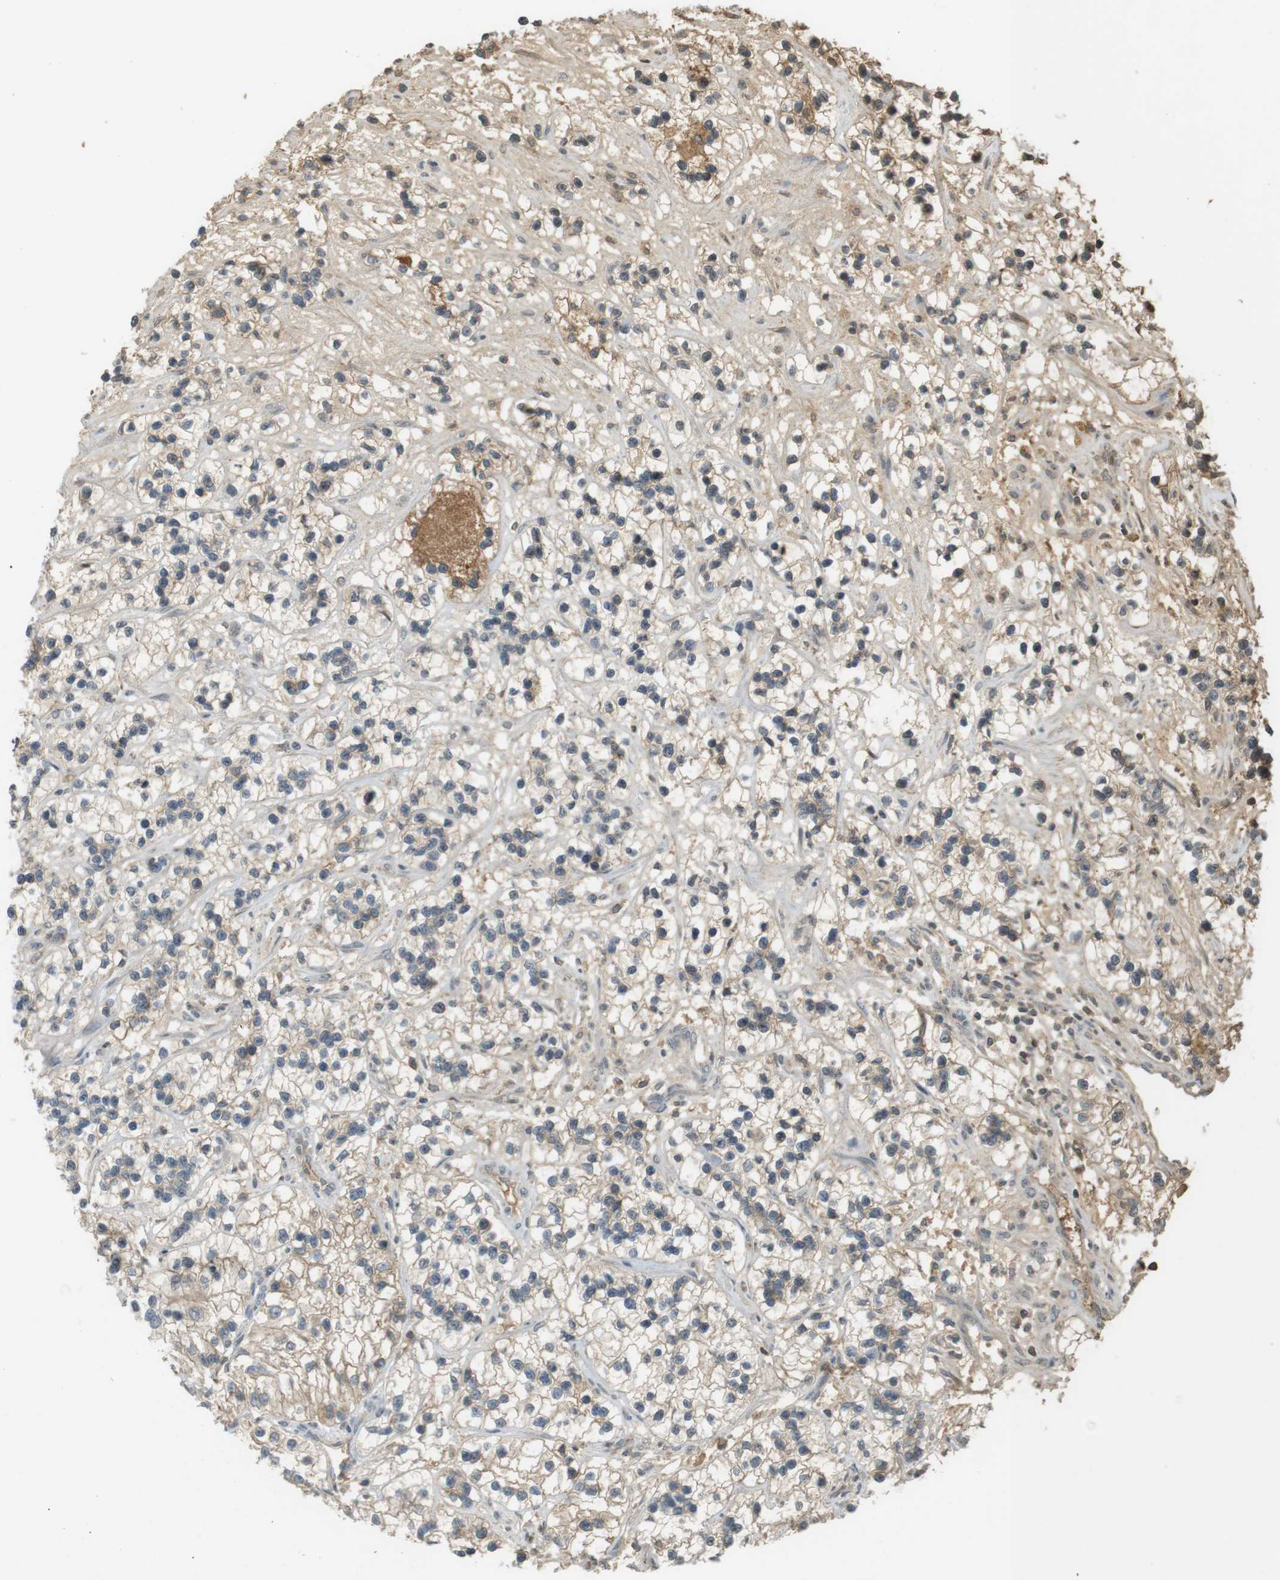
{"staining": {"intensity": "moderate", "quantity": "<25%", "location": "cytoplasmic/membranous"}, "tissue": "renal cancer", "cell_type": "Tumor cells", "image_type": "cancer", "snomed": [{"axis": "morphology", "description": "Adenocarcinoma, NOS"}, {"axis": "topography", "description": "Kidney"}], "caption": "Tumor cells reveal moderate cytoplasmic/membranous expression in approximately <25% of cells in renal cancer (adenocarcinoma).", "gene": "SRR", "patient": {"sex": "female", "age": 57}}